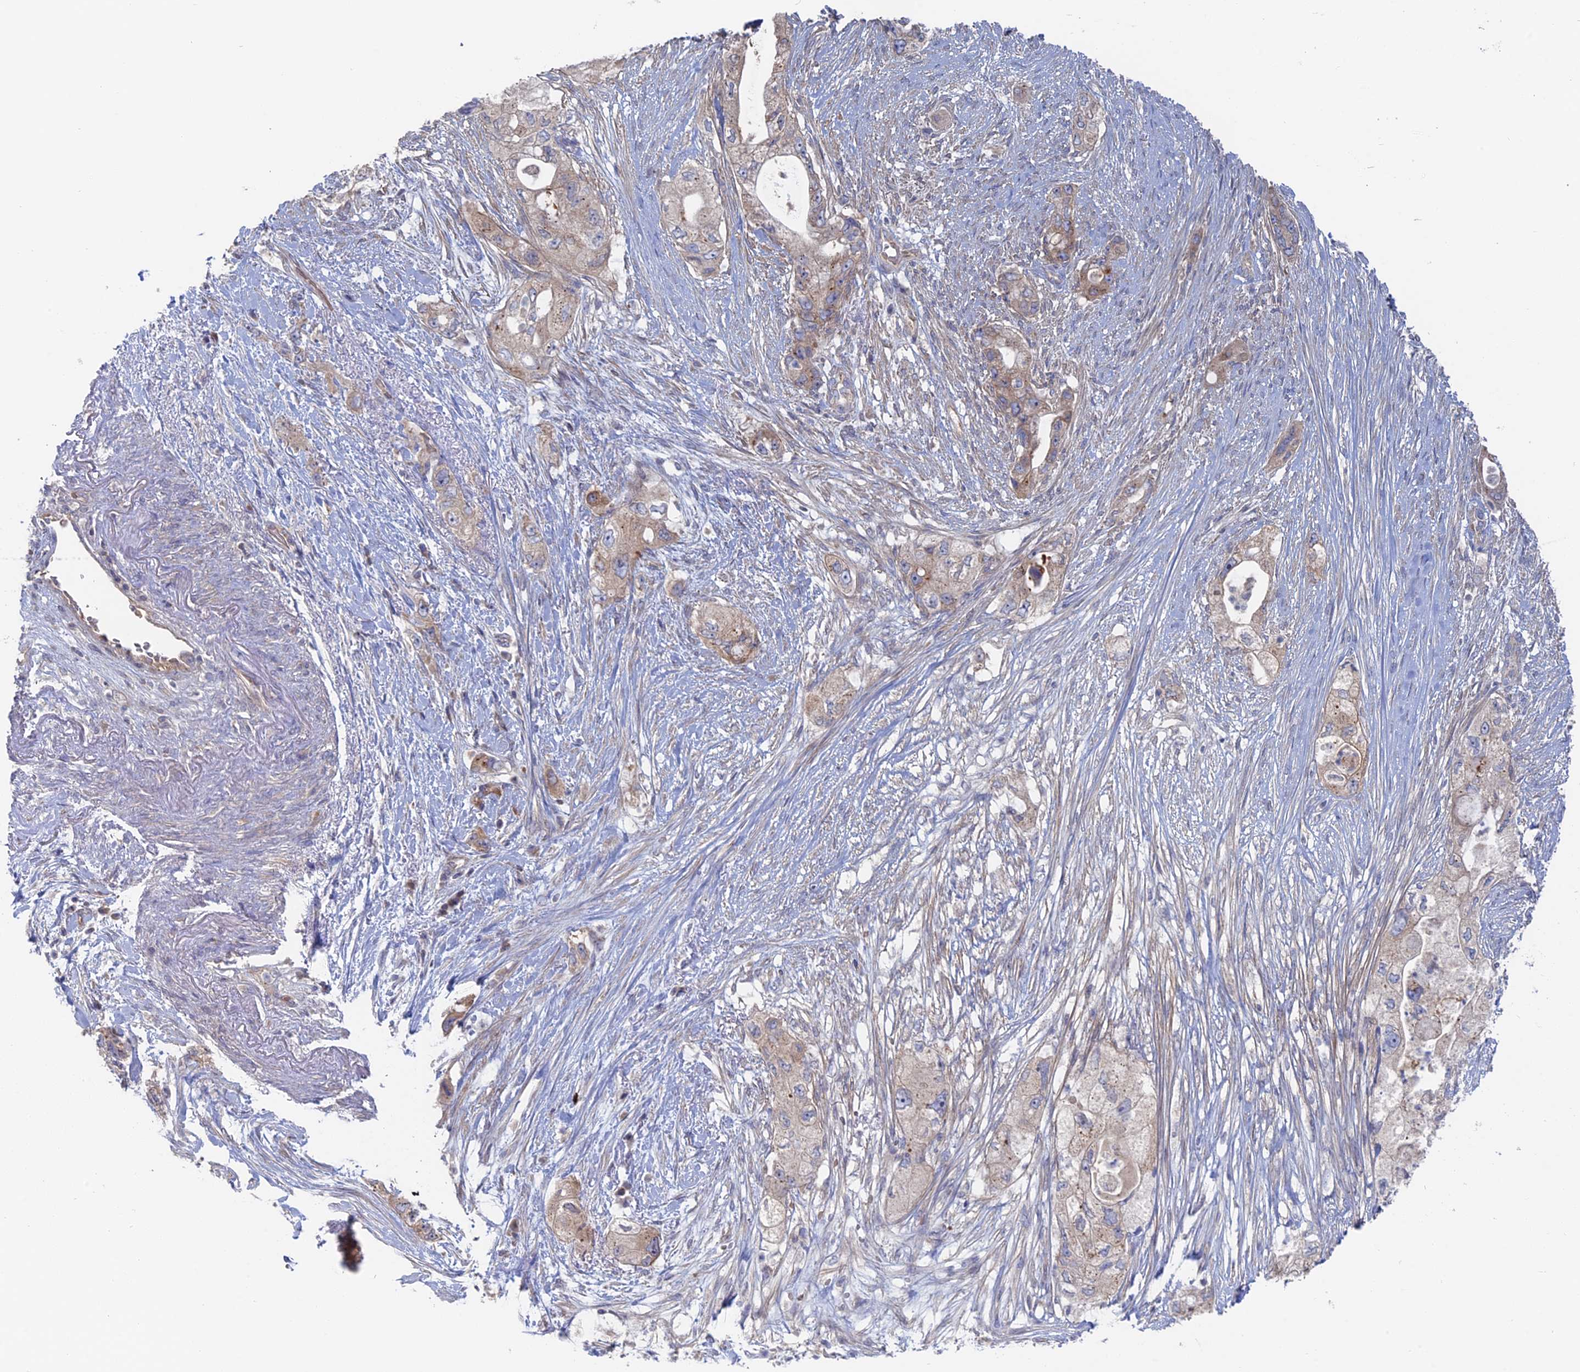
{"staining": {"intensity": "moderate", "quantity": "25%-75%", "location": "cytoplasmic/membranous"}, "tissue": "pancreatic cancer", "cell_type": "Tumor cells", "image_type": "cancer", "snomed": [{"axis": "morphology", "description": "Adenocarcinoma, NOS"}, {"axis": "topography", "description": "Pancreas"}], "caption": "A photomicrograph of human pancreatic cancer stained for a protein demonstrates moderate cytoplasmic/membranous brown staining in tumor cells.", "gene": "TBC1D30", "patient": {"sex": "female", "age": 73}}